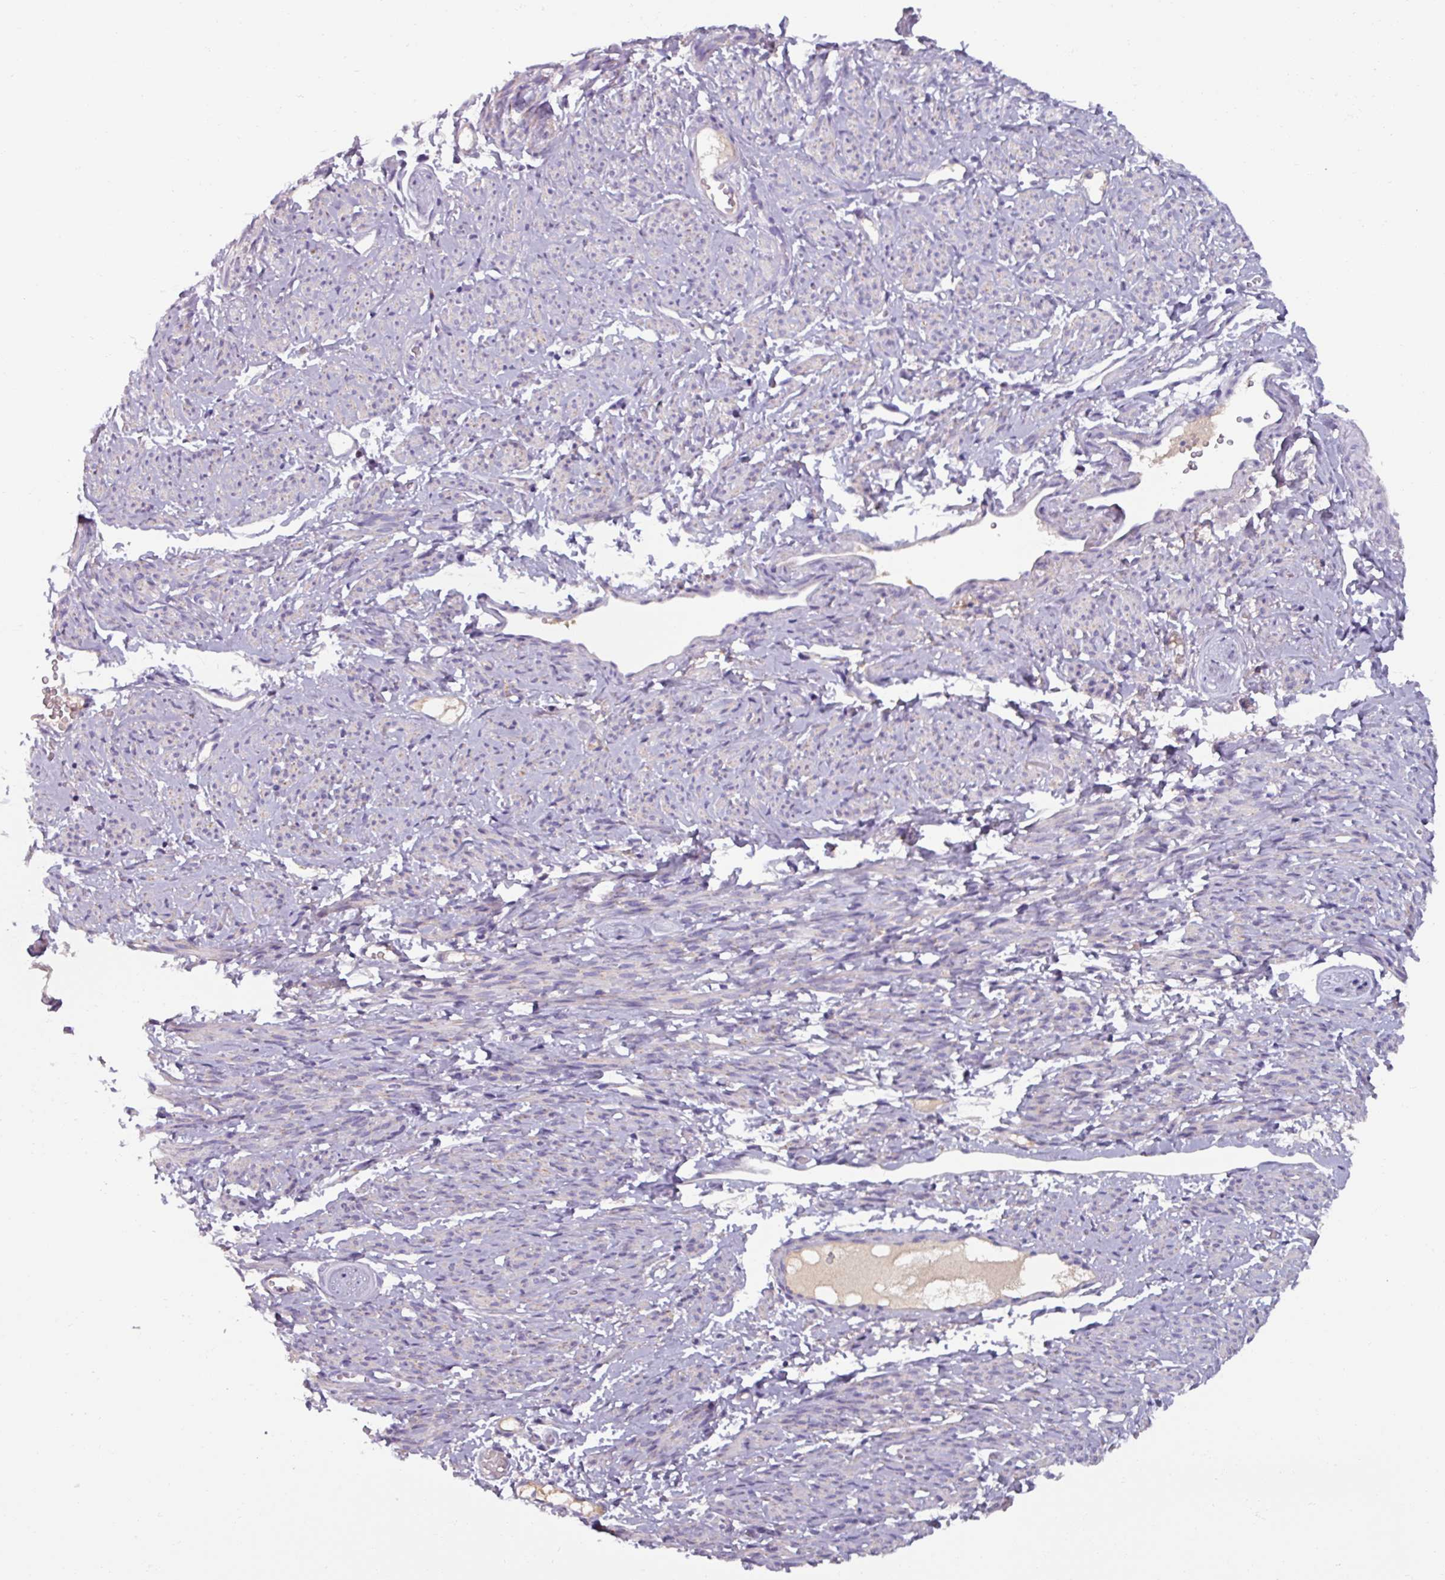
{"staining": {"intensity": "negative", "quantity": "none", "location": "none"}, "tissue": "smooth muscle", "cell_type": "Smooth muscle cells", "image_type": "normal", "snomed": [{"axis": "morphology", "description": "Normal tissue, NOS"}, {"axis": "topography", "description": "Smooth muscle"}], "caption": "Histopathology image shows no protein positivity in smooth muscle cells of unremarkable smooth muscle. The staining is performed using DAB brown chromogen with nuclei counter-stained in using hematoxylin.", "gene": "SPESP1", "patient": {"sex": "female", "age": 65}}